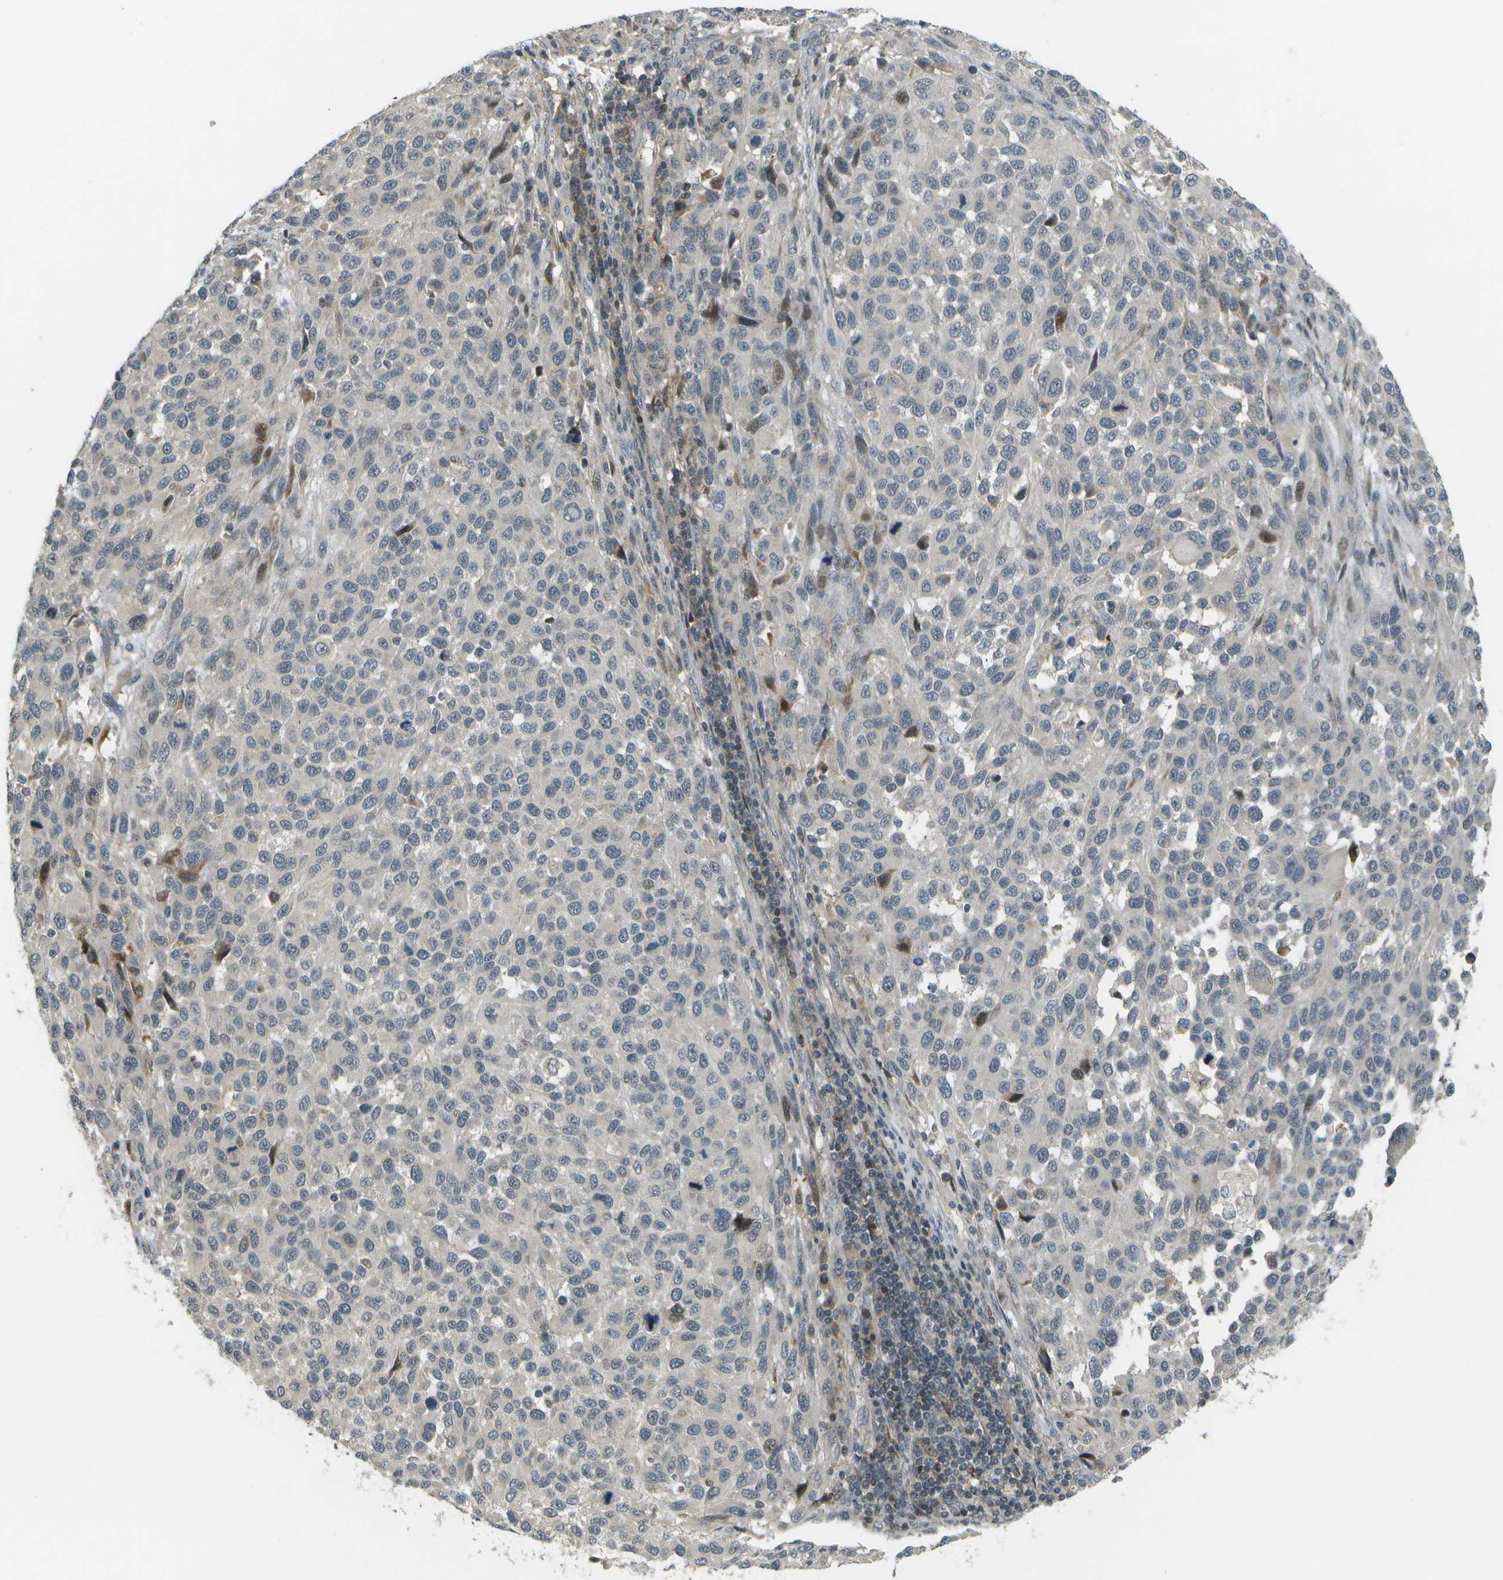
{"staining": {"intensity": "negative", "quantity": "none", "location": "none"}, "tissue": "melanoma", "cell_type": "Tumor cells", "image_type": "cancer", "snomed": [{"axis": "morphology", "description": "Malignant melanoma, Metastatic site"}, {"axis": "topography", "description": "Lymph node"}], "caption": "DAB immunohistochemical staining of human melanoma displays no significant staining in tumor cells. (DAB immunohistochemistry visualized using brightfield microscopy, high magnification).", "gene": "WNK2", "patient": {"sex": "male", "age": 61}}